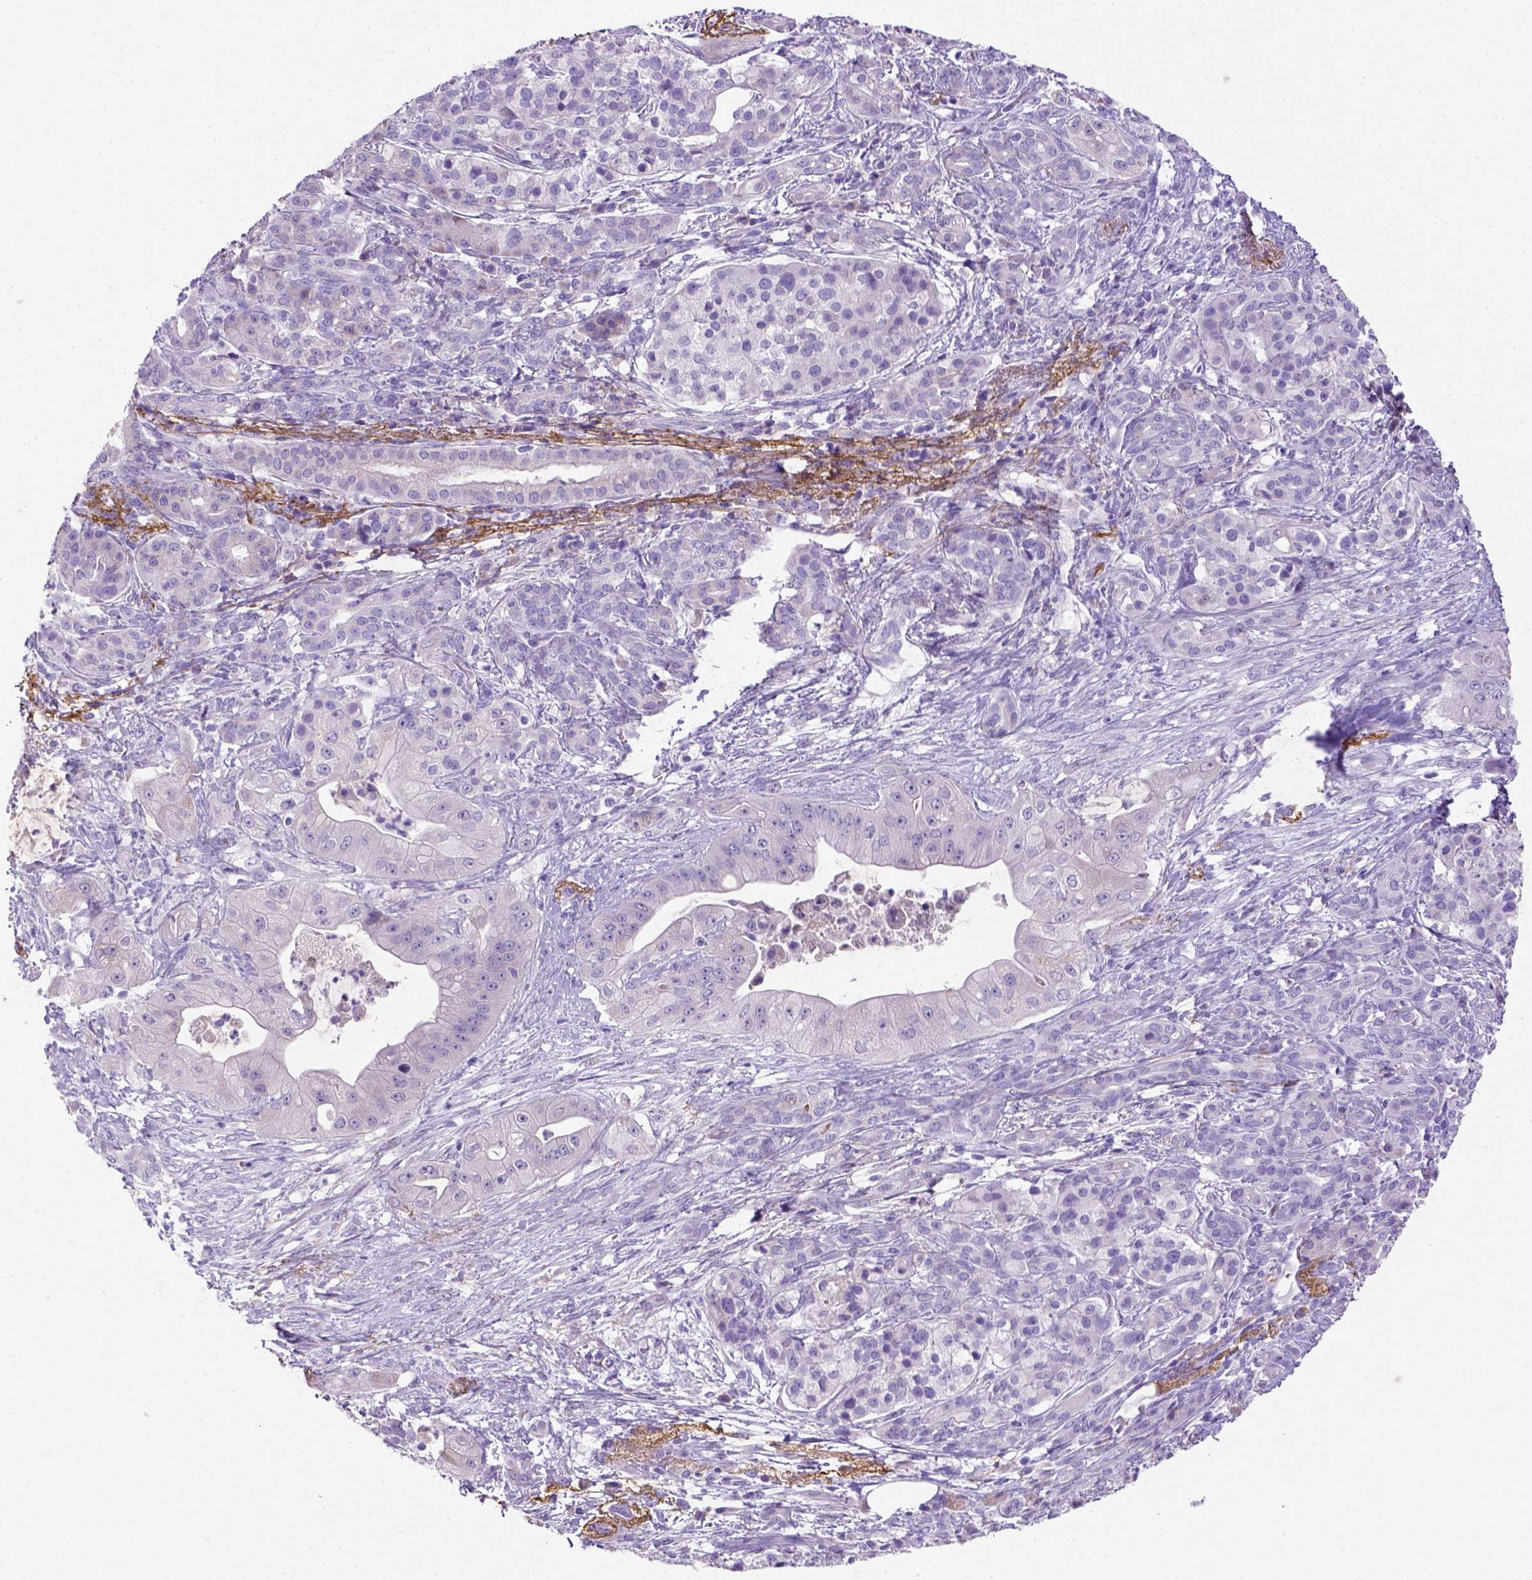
{"staining": {"intensity": "negative", "quantity": "none", "location": "none"}, "tissue": "pancreatic cancer", "cell_type": "Tumor cells", "image_type": "cancer", "snomed": [{"axis": "morphology", "description": "Normal tissue, NOS"}, {"axis": "morphology", "description": "Inflammation, NOS"}, {"axis": "morphology", "description": "Adenocarcinoma, NOS"}, {"axis": "topography", "description": "Pancreas"}], "caption": "Immunohistochemical staining of human pancreatic cancer (adenocarcinoma) shows no significant staining in tumor cells. (DAB immunohistochemistry (IHC), high magnification).", "gene": "SIRPD", "patient": {"sex": "male", "age": 57}}